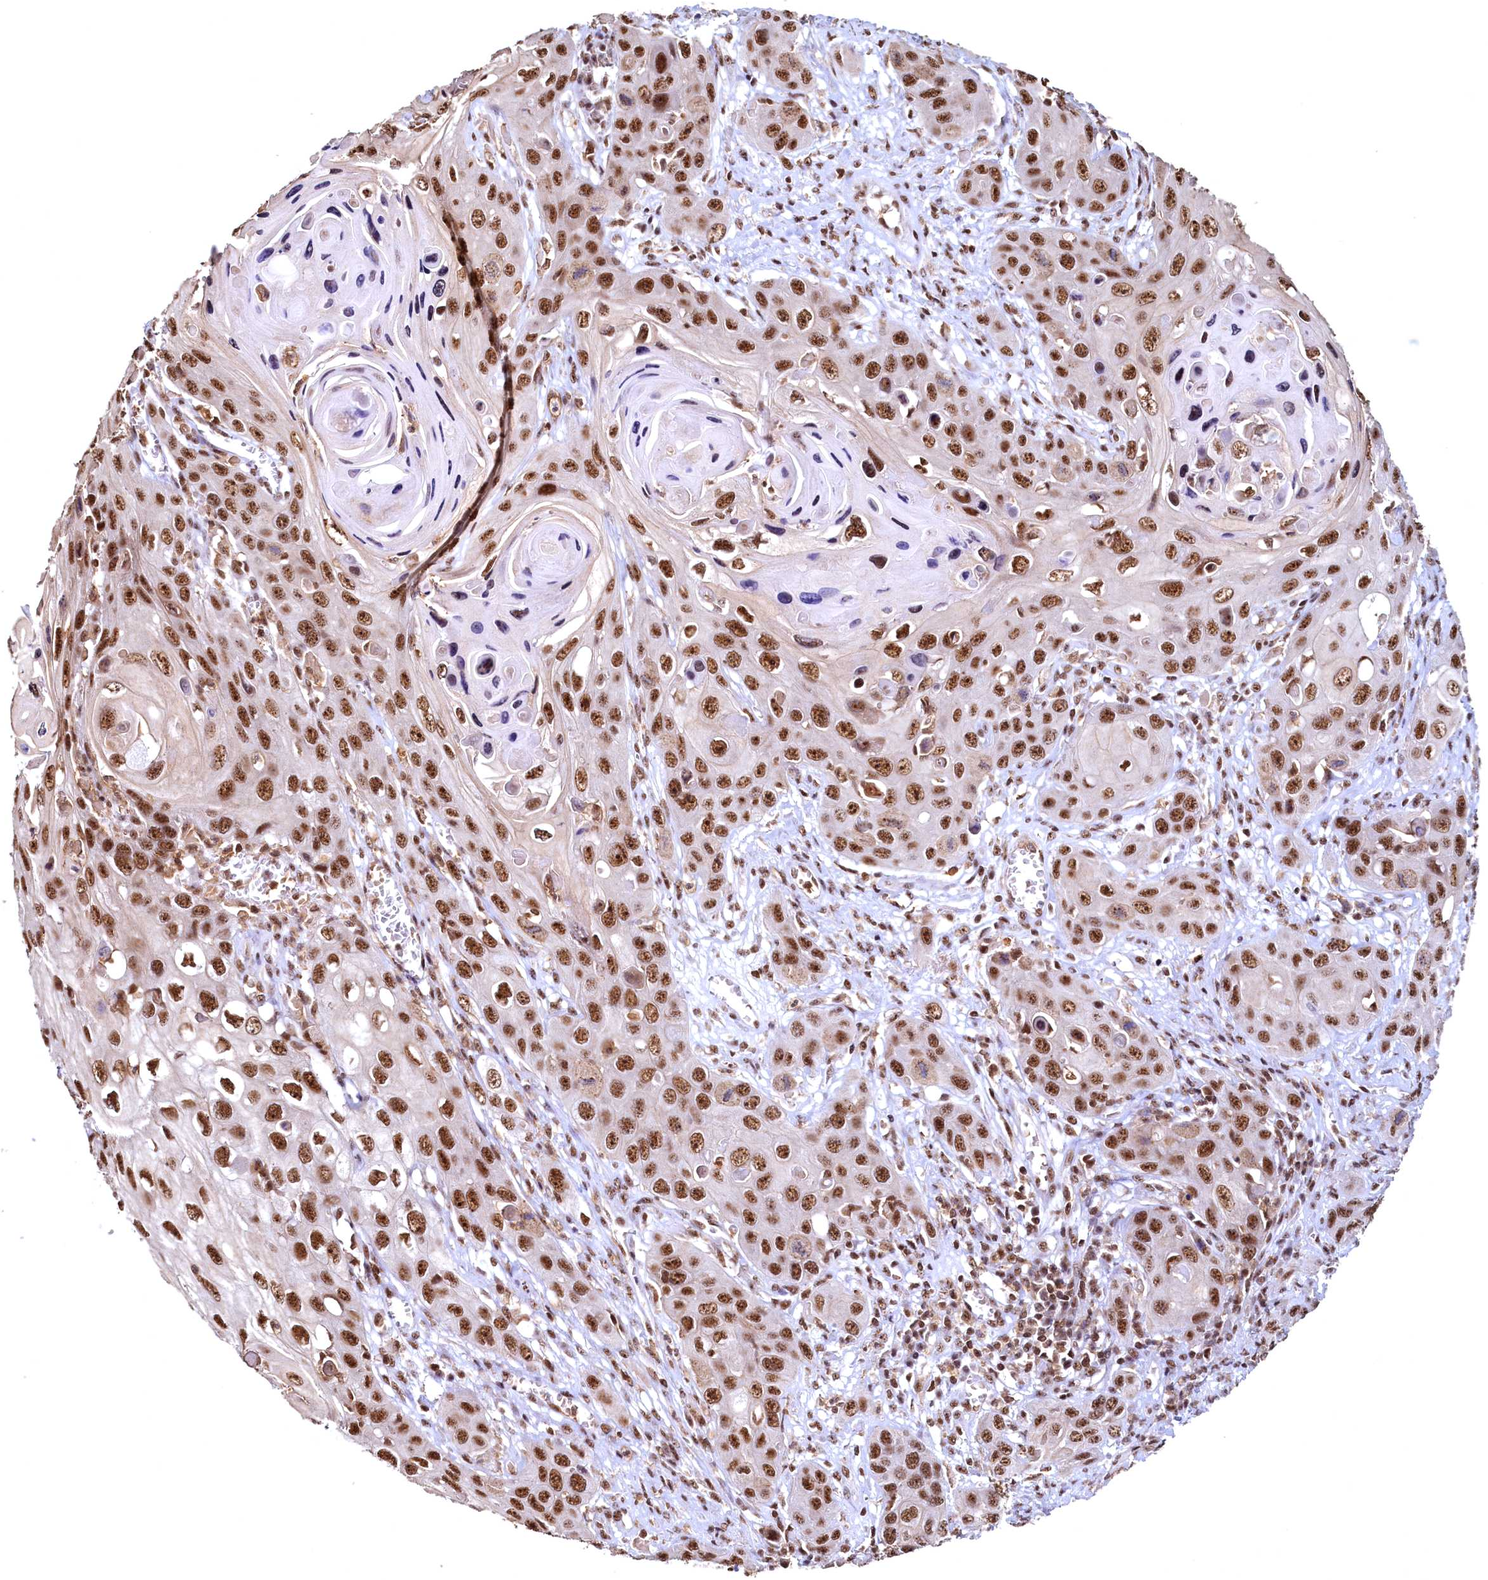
{"staining": {"intensity": "strong", "quantity": ">75%", "location": "nuclear"}, "tissue": "skin cancer", "cell_type": "Tumor cells", "image_type": "cancer", "snomed": [{"axis": "morphology", "description": "Squamous cell carcinoma, NOS"}, {"axis": "topography", "description": "Skin"}], "caption": "Immunohistochemical staining of squamous cell carcinoma (skin) reveals high levels of strong nuclear protein positivity in about >75% of tumor cells.", "gene": "RSRC2", "patient": {"sex": "male", "age": 55}}